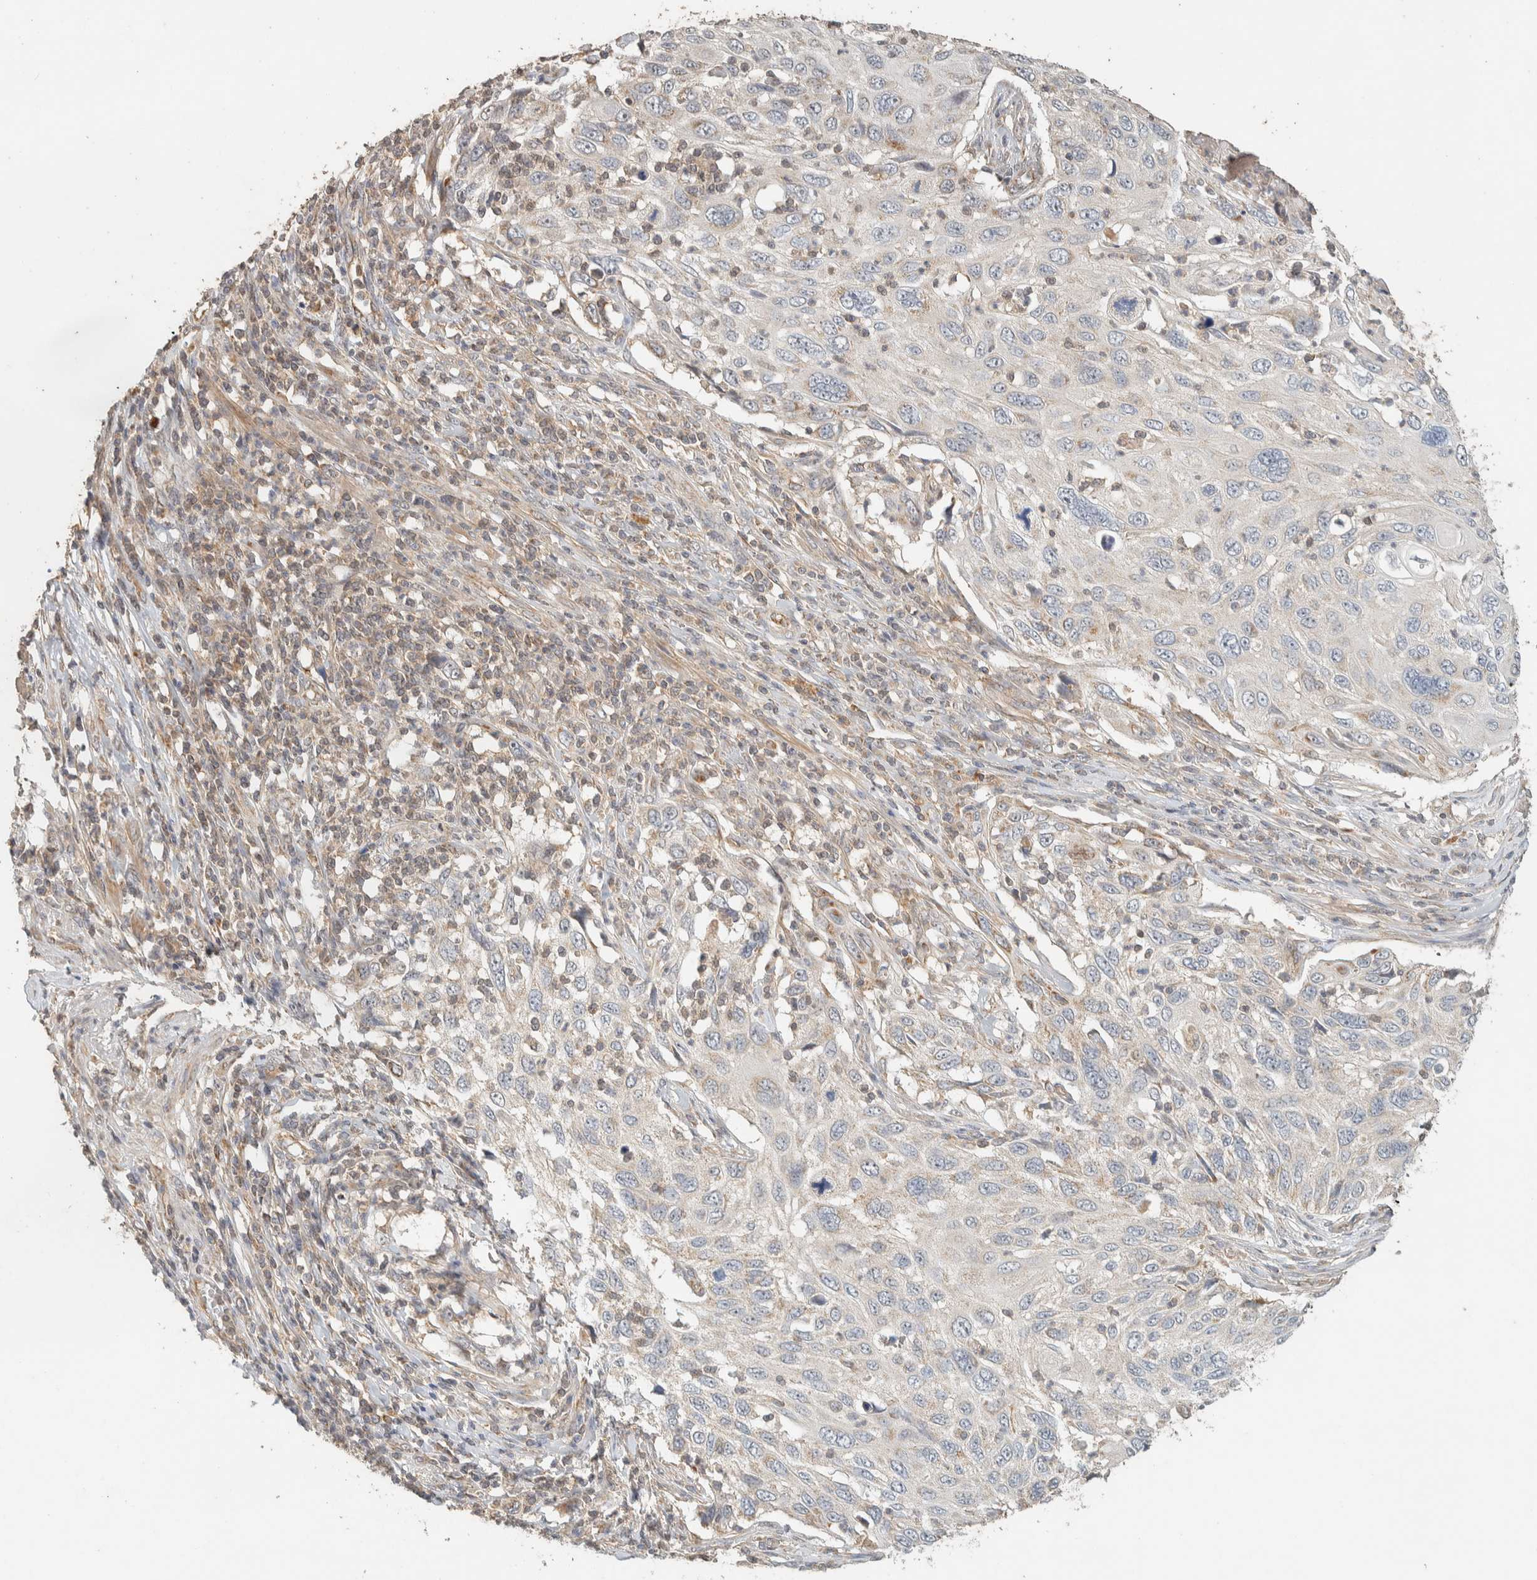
{"staining": {"intensity": "negative", "quantity": "none", "location": "none"}, "tissue": "cervical cancer", "cell_type": "Tumor cells", "image_type": "cancer", "snomed": [{"axis": "morphology", "description": "Squamous cell carcinoma, NOS"}, {"axis": "topography", "description": "Cervix"}], "caption": "The immunohistochemistry image has no significant positivity in tumor cells of cervical cancer (squamous cell carcinoma) tissue.", "gene": "PDE7B", "patient": {"sex": "female", "age": 70}}